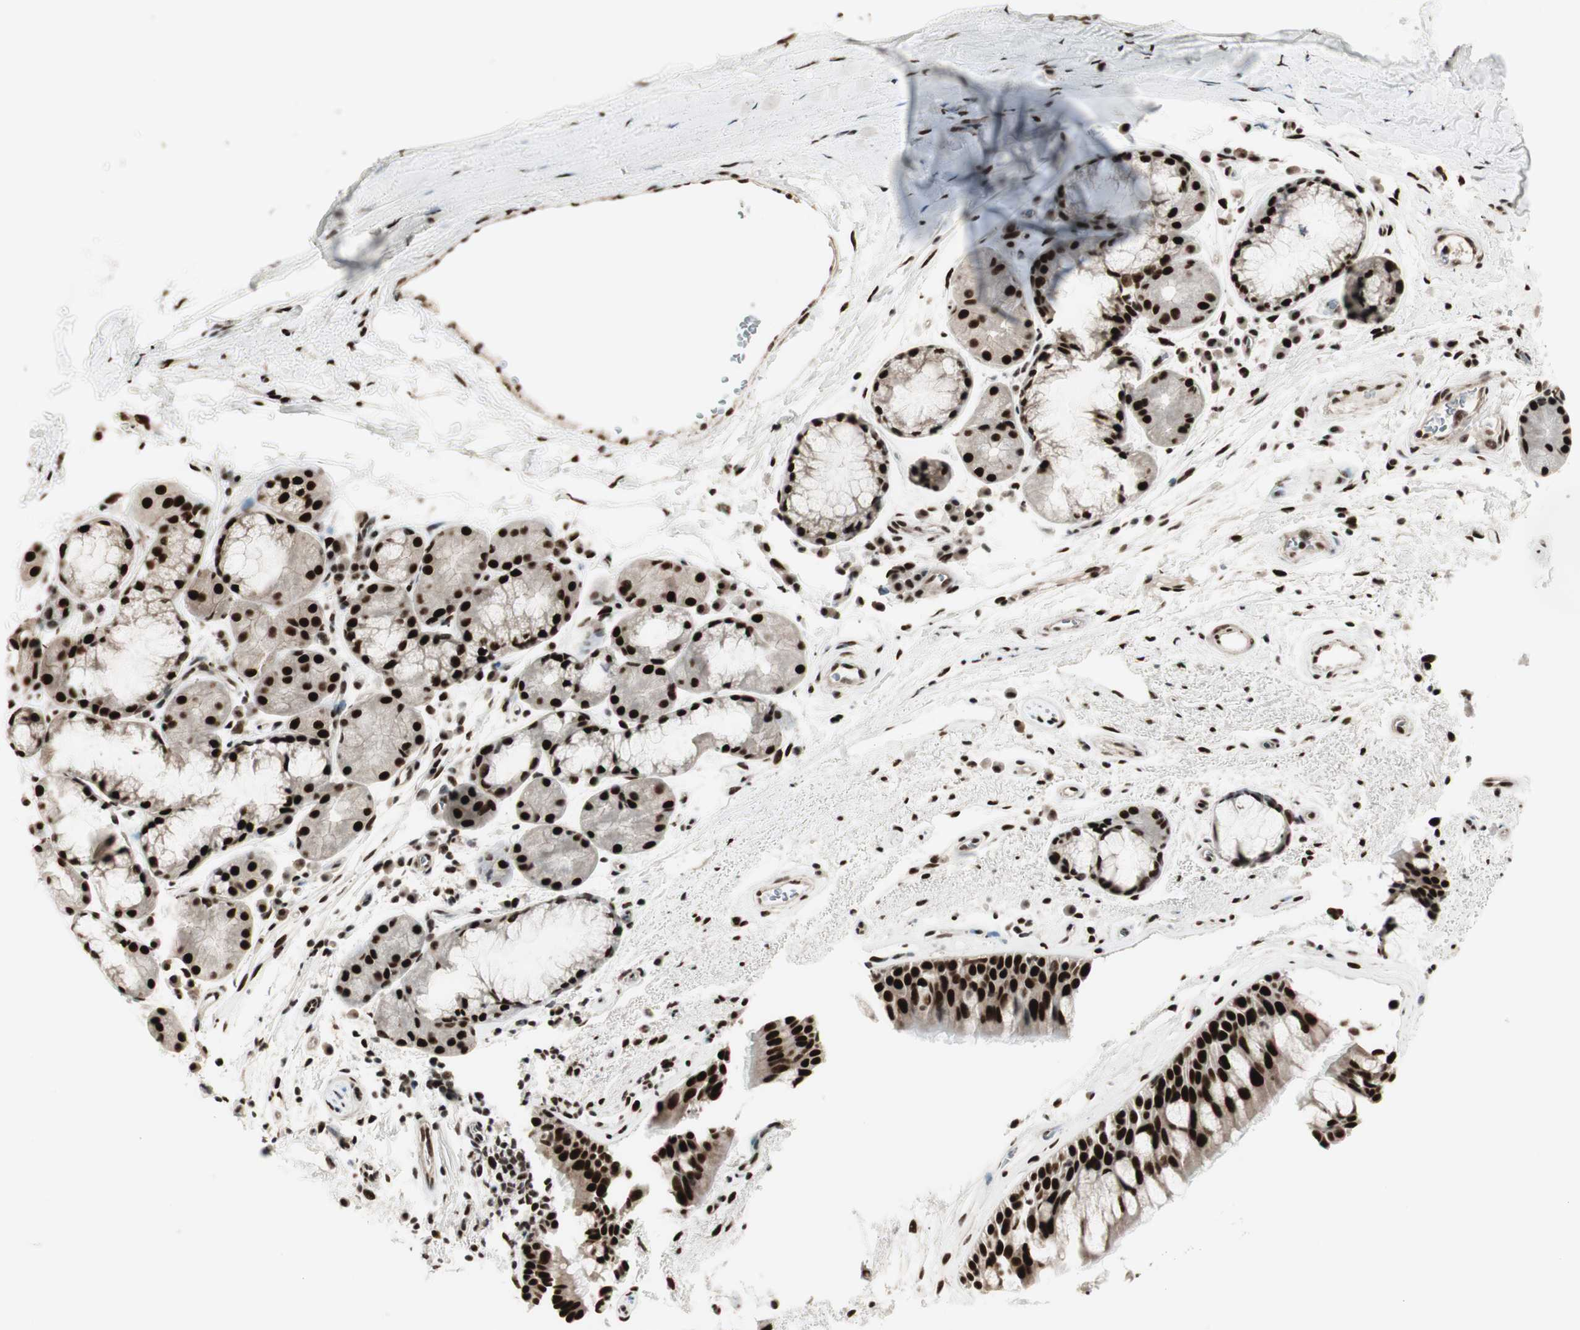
{"staining": {"intensity": "strong", "quantity": ">75%", "location": "nuclear"}, "tissue": "bronchus", "cell_type": "Respiratory epithelial cells", "image_type": "normal", "snomed": [{"axis": "morphology", "description": "Normal tissue, NOS"}, {"axis": "topography", "description": "Bronchus"}], "caption": "Unremarkable bronchus displays strong nuclear expression in approximately >75% of respiratory epithelial cells (DAB = brown stain, brightfield microscopy at high magnification)..", "gene": "HEXIM1", "patient": {"sex": "female", "age": 54}}